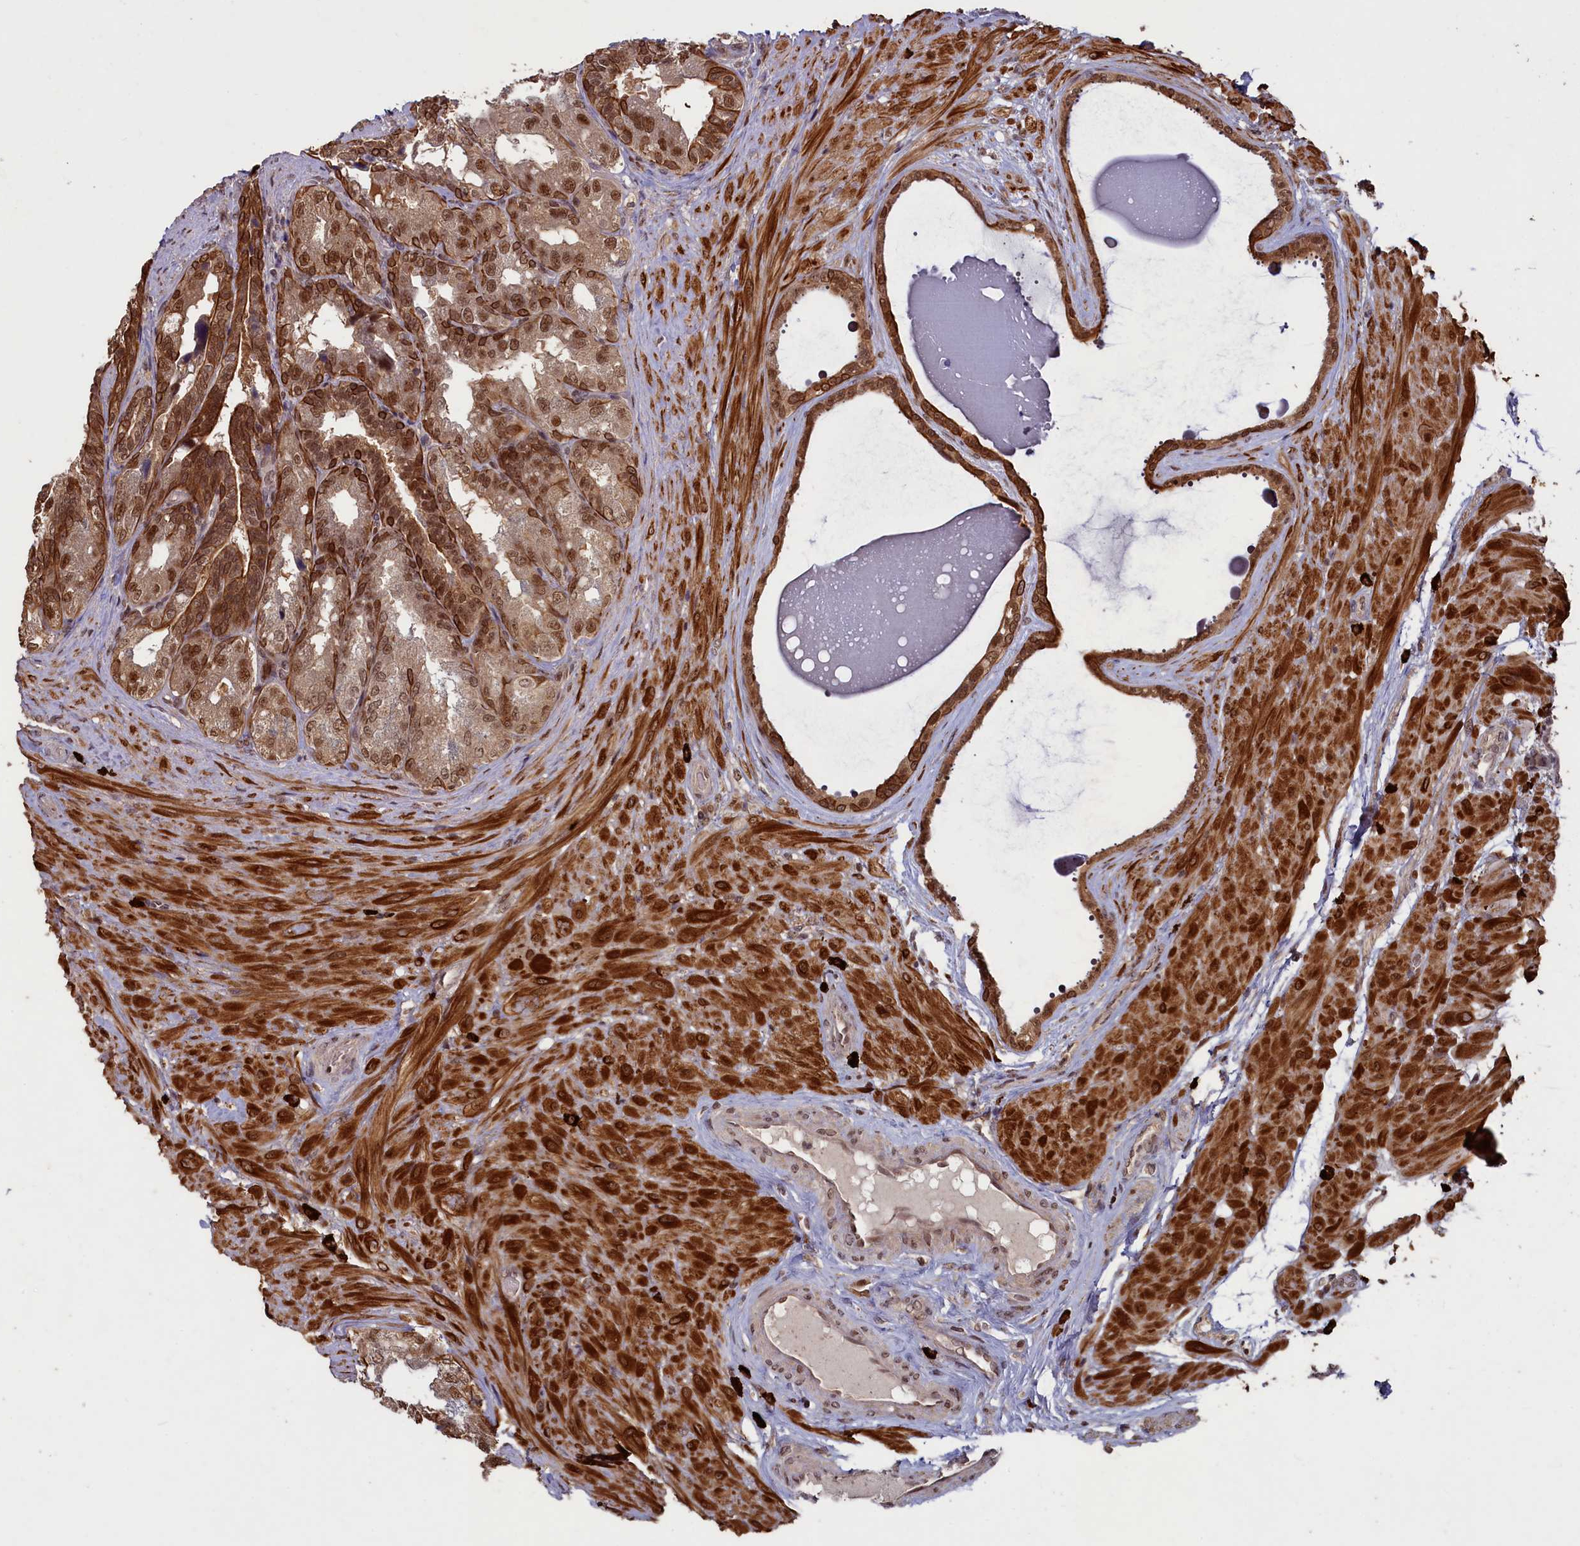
{"staining": {"intensity": "strong", "quantity": ">75%", "location": "cytoplasmic/membranous,nuclear"}, "tissue": "seminal vesicle", "cell_type": "Glandular cells", "image_type": "normal", "snomed": [{"axis": "morphology", "description": "Normal tissue, NOS"}, {"axis": "topography", "description": "Seminal veicle"}, {"axis": "topography", "description": "Peripheral nerve tissue"}], "caption": "A high amount of strong cytoplasmic/membranous,nuclear staining is present in approximately >75% of glandular cells in normal seminal vesicle.", "gene": "NAE1", "patient": {"sex": "male", "age": 63}}